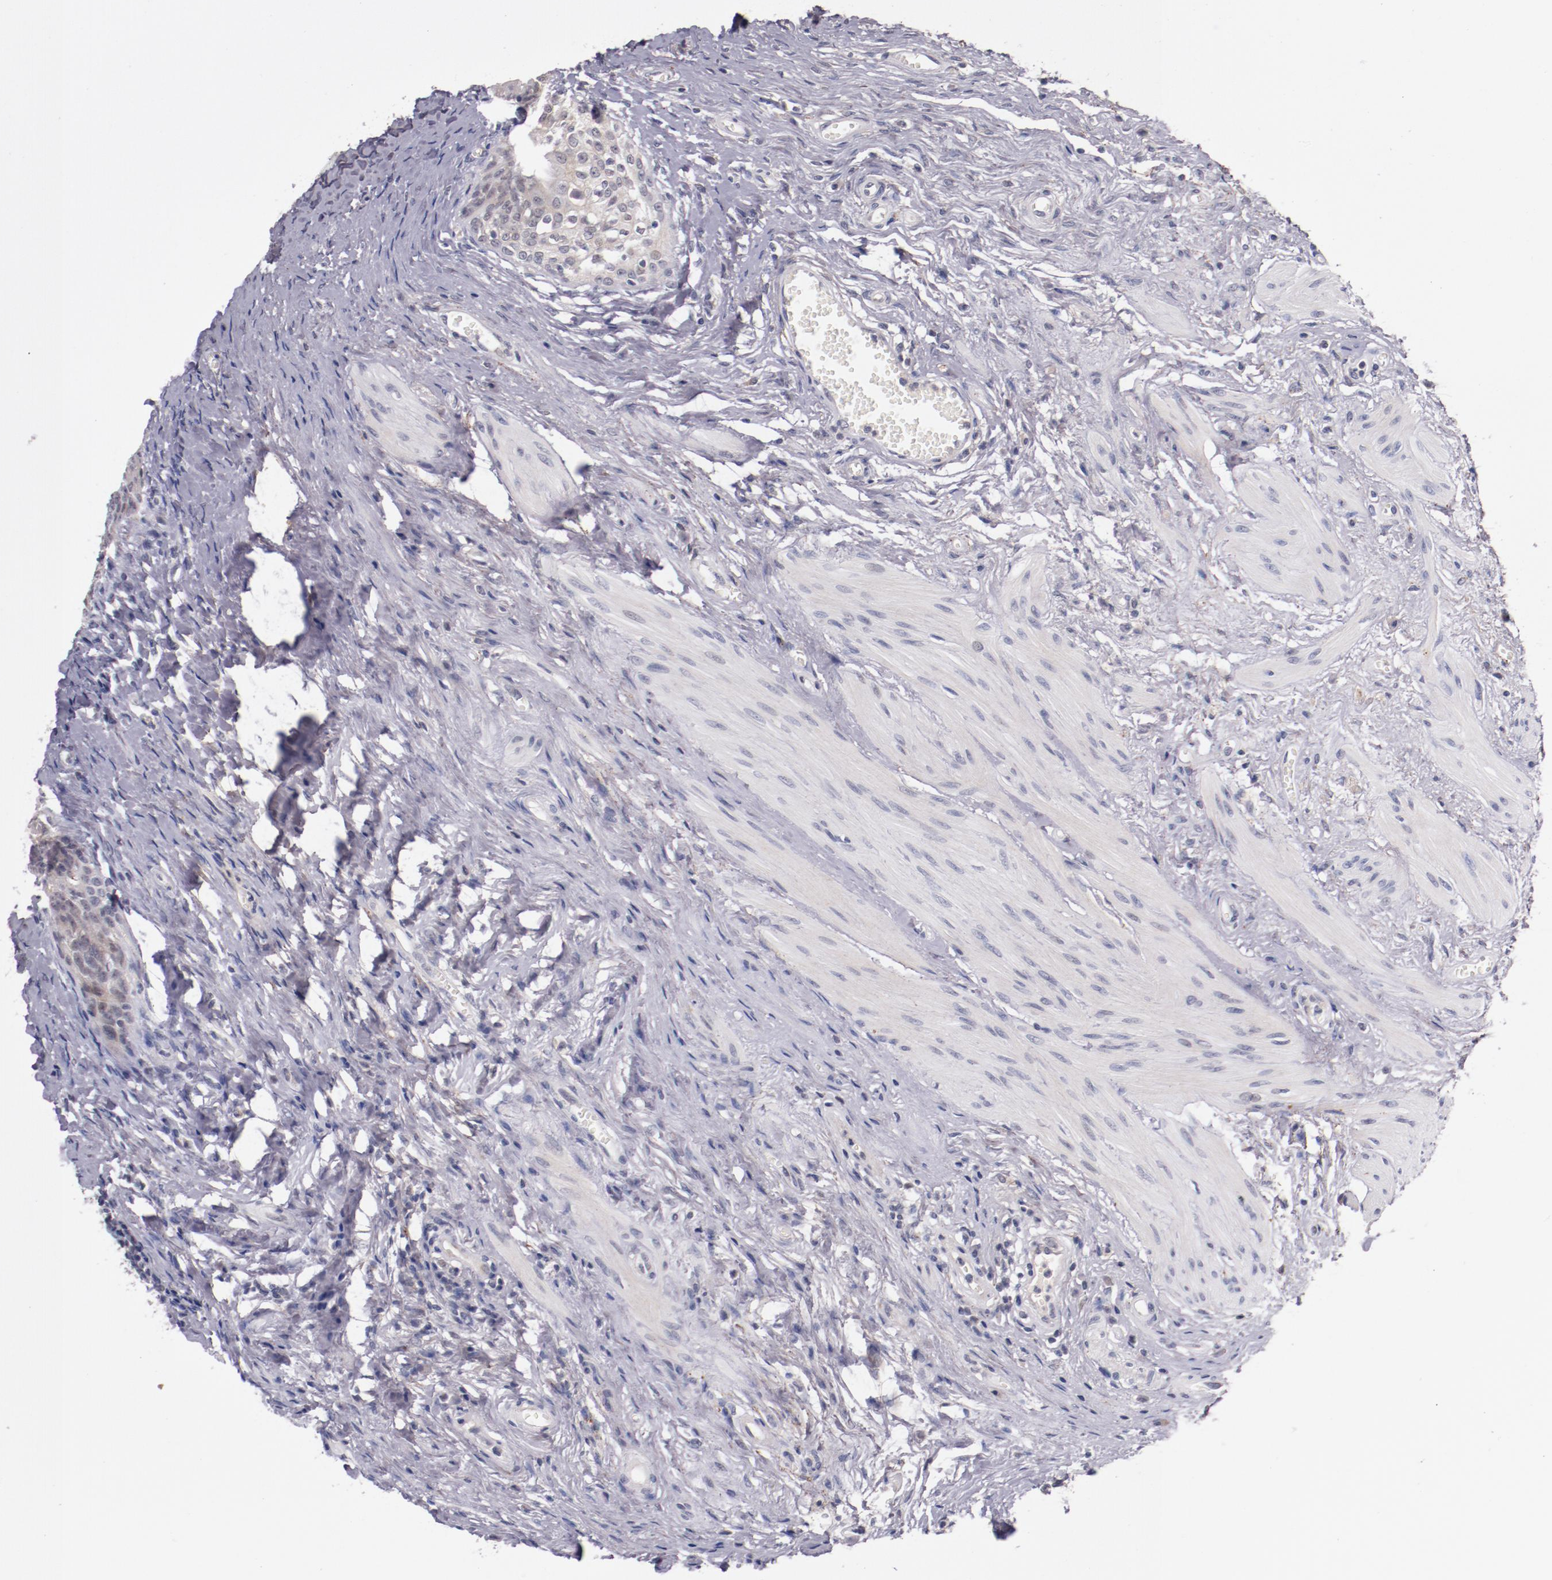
{"staining": {"intensity": "weak", "quantity": "25%-75%", "location": "cytoplasmic/membranous"}, "tissue": "urinary bladder", "cell_type": "Urothelial cells", "image_type": "normal", "snomed": [{"axis": "morphology", "description": "Normal tissue, NOS"}, {"axis": "topography", "description": "Urinary bladder"}], "caption": "Immunohistochemistry (DAB) staining of benign human urinary bladder demonstrates weak cytoplasmic/membranous protein positivity in about 25%-75% of urothelial cells. The staining is performed using DAB (3,3'-diaminobenzidine) brown chromogen to label protein expression. The nuclei are counter-stained blue using hematoxylin.", "gene": "SYP", "patient": {"sex": "female", "age": 55}}